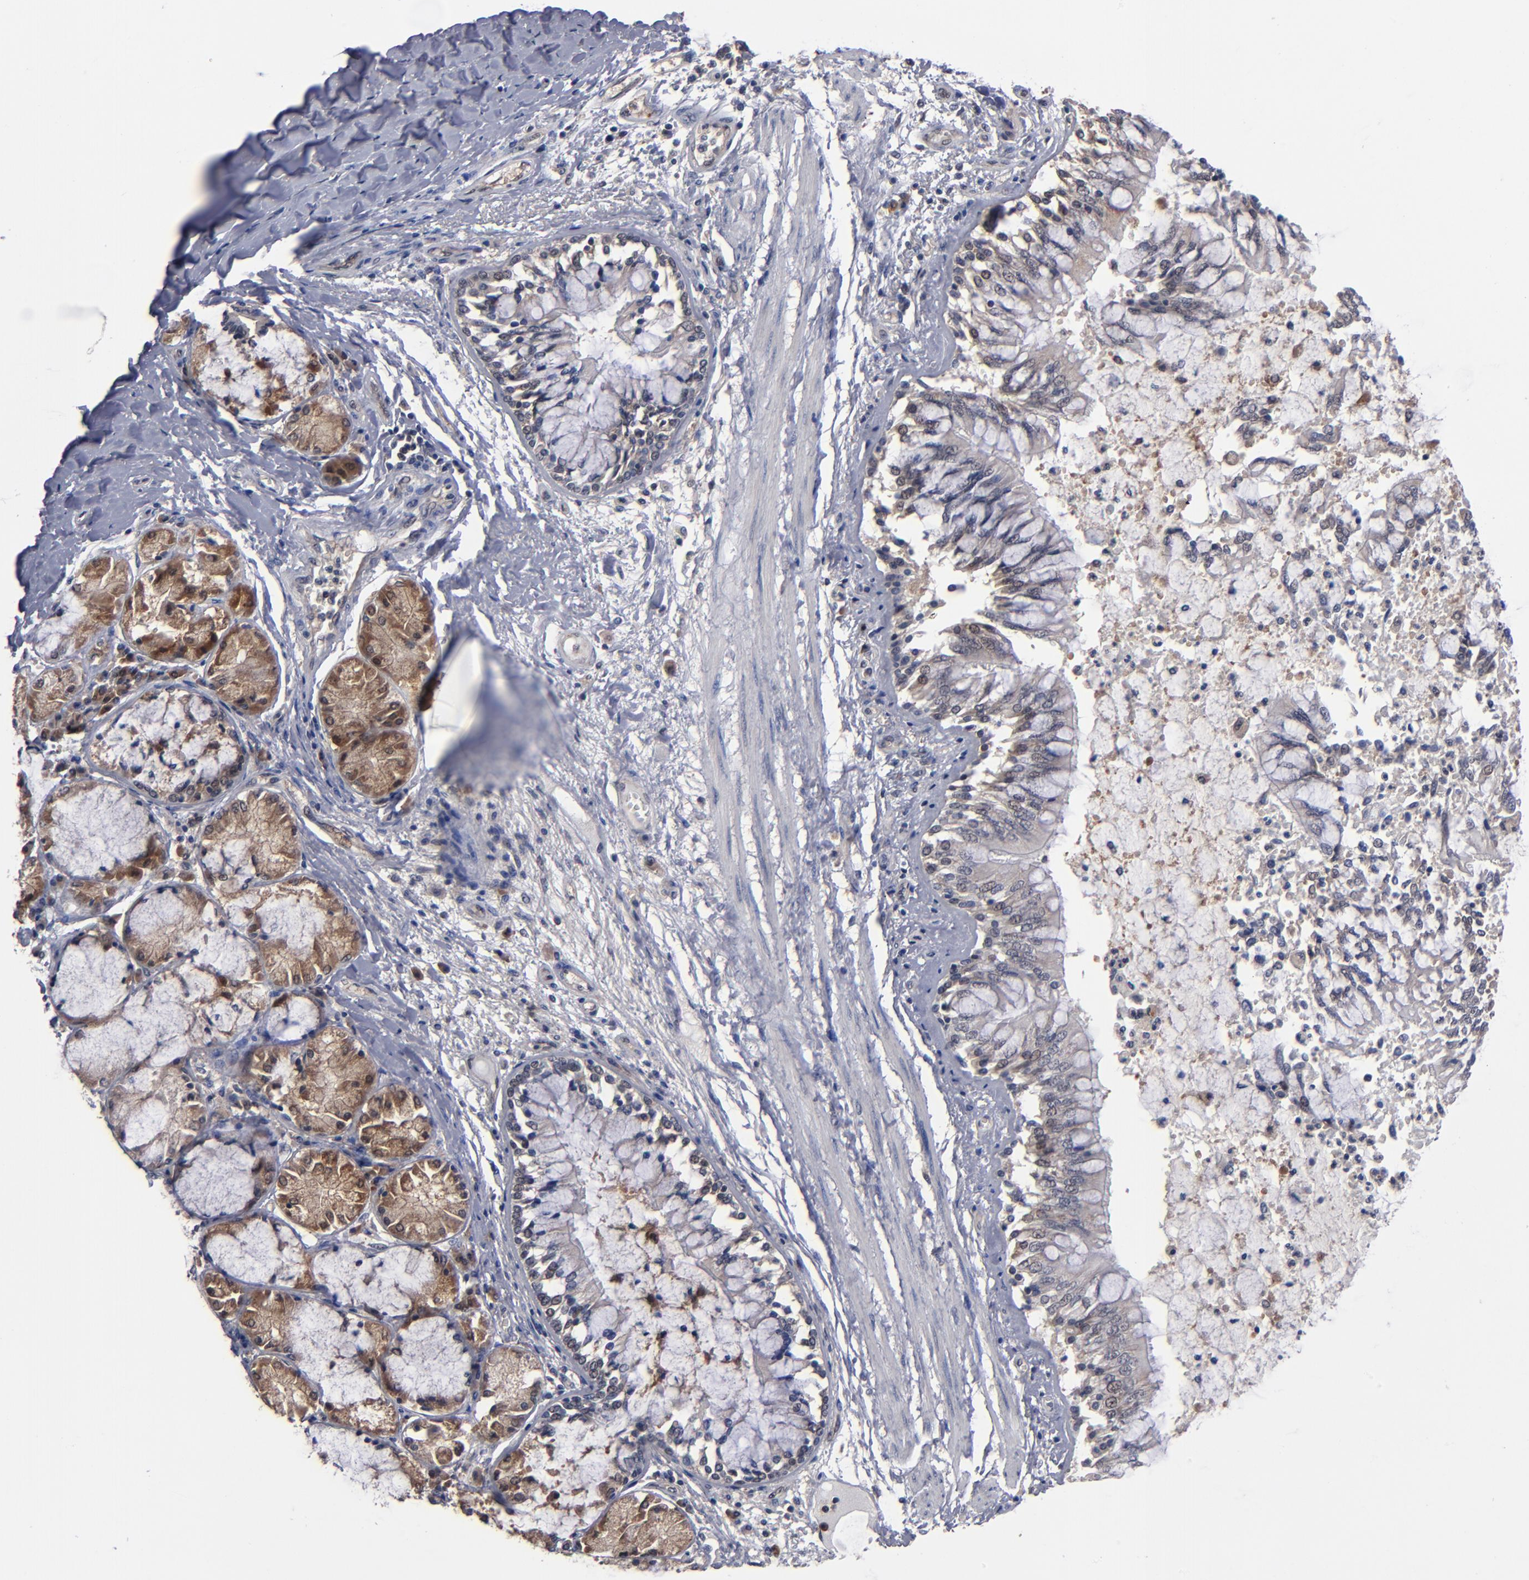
{"staining": {"intensity": "weak", "quantity": "25%-75%", "location": "cytoplasmic/membranous"}, "tissue": "bronchus", "cell_type": "Respiratory epithelial cells", "image_type": "normal", "snomed": [{"axis": "morphology", "description": "Normal tissue, NOS"}, {"axis": "topography", "description": "Cartilage tissue"}, {"axis": "topography", "description": "Bronchus"}, {"axis": "topography", "description": "Lung"}], "caption": "Immunohistochemical staining of normal human bronchus exhibits weak cytoplasmic/membranous protein expression in about 25%-75% of respiratory epithelial cells. Using DAB (3,3'-diaminobenzidine) (brown) and hematoxylin (blue) stains, captured at high magnification using brightfield microscopy.", "gene": "ALG13", "patient": {"sex": "female", "age": 49}}